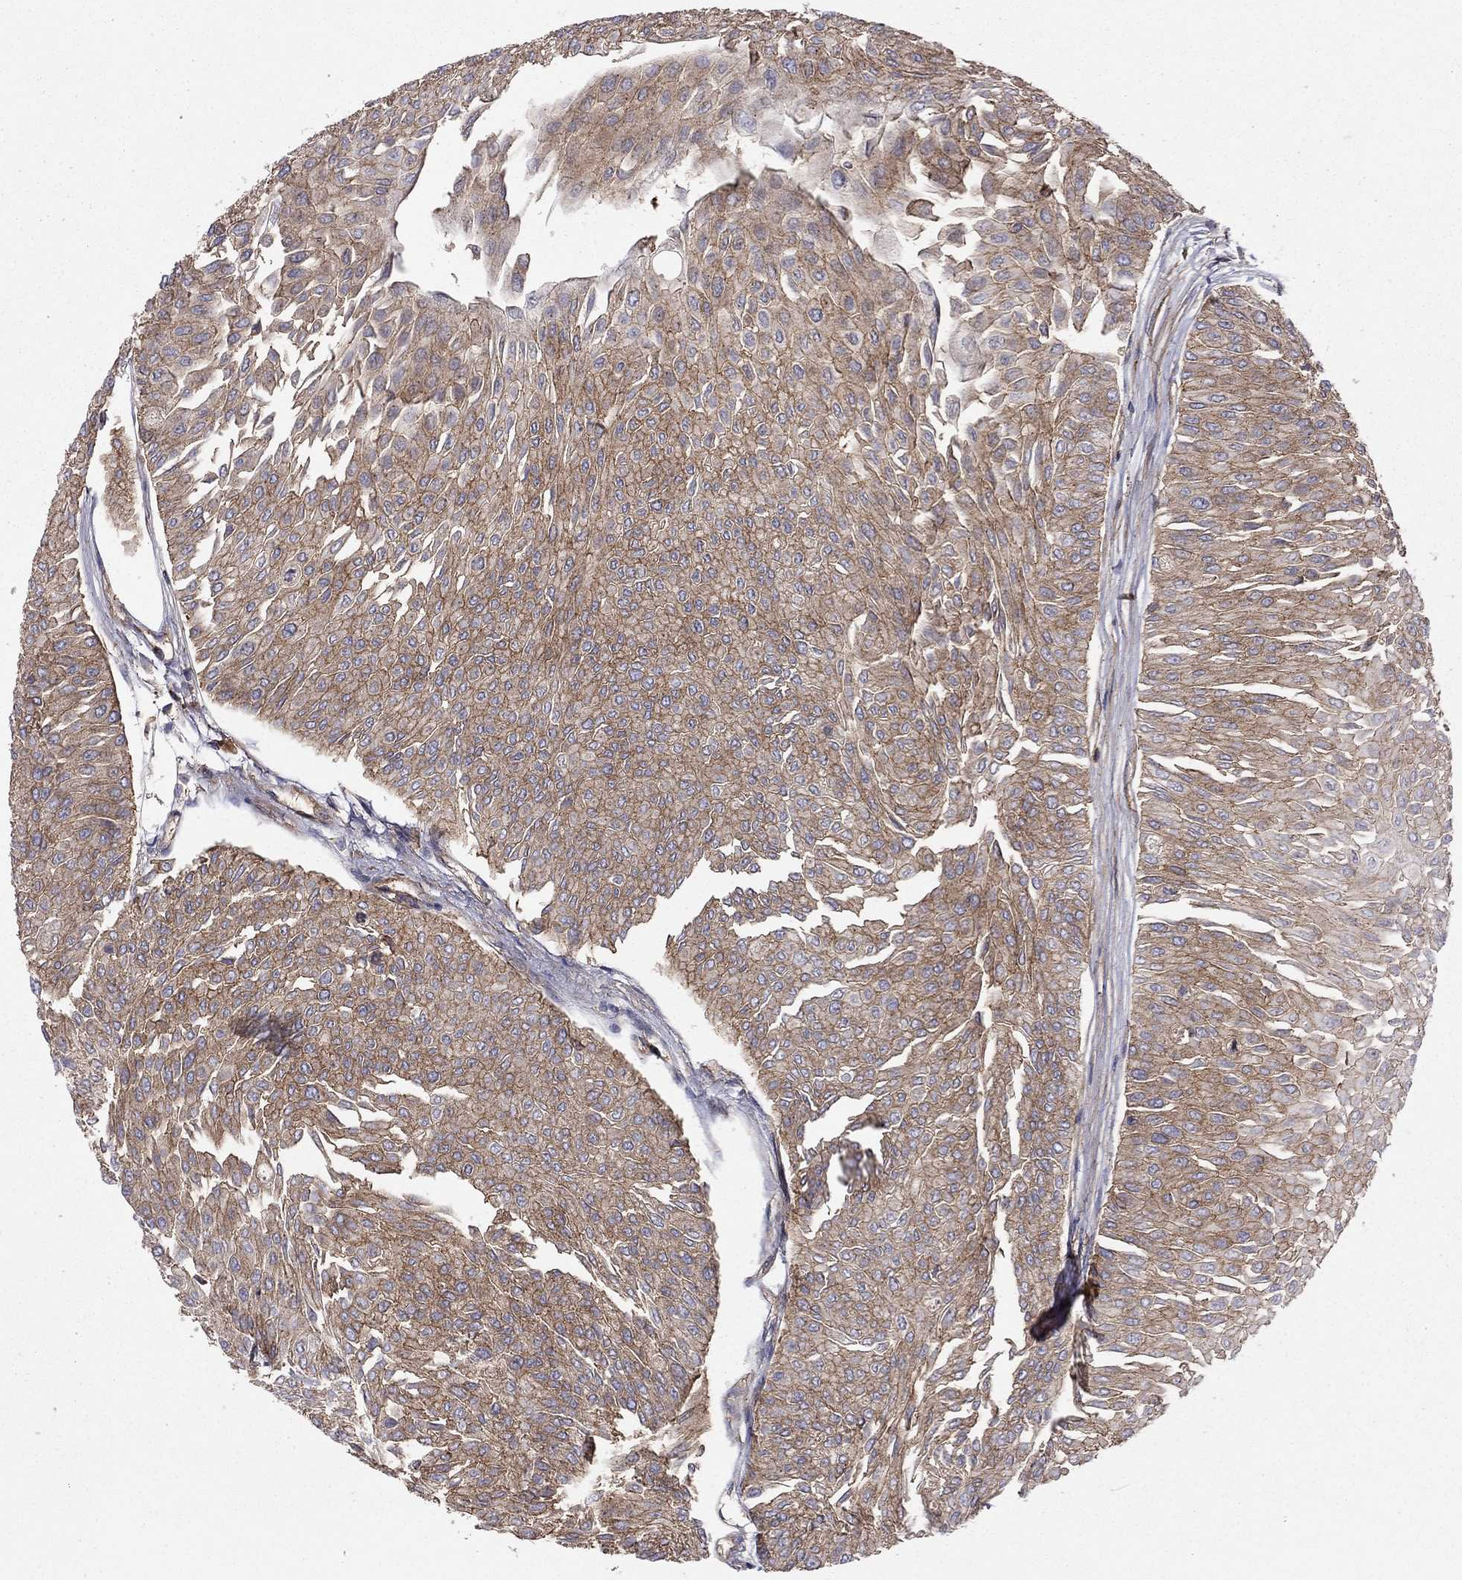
{"staining": {"intensity": "moderate", "quantity": "25%-75%", "location": "cytoplasmic/membranous"}, "tissue": "urothelial cancer", "cell_type": "Tumor cells", "image_type": "cancer", "snomed": [{"axis": "morphology", "description": "Urothelial carcinoma, Low grade"}, {"axis": "topography", "description": "Urinary bladder"}], "caption": "Urothelial carcinoma (low-grade) tissue displays moderate cytoplasmic/membranous positivity in approximately 25%-75% of tumor cells, visualized by immunohistochemistry. The staining is performed using DAB (3,3'-diaminobenzidine) brown chromogen to label protein expression. The nuclei are counter-stained blue using hematoxylin.", "gene": "EHBP1L1", "patient": {"sex": "male", "age": 67}}